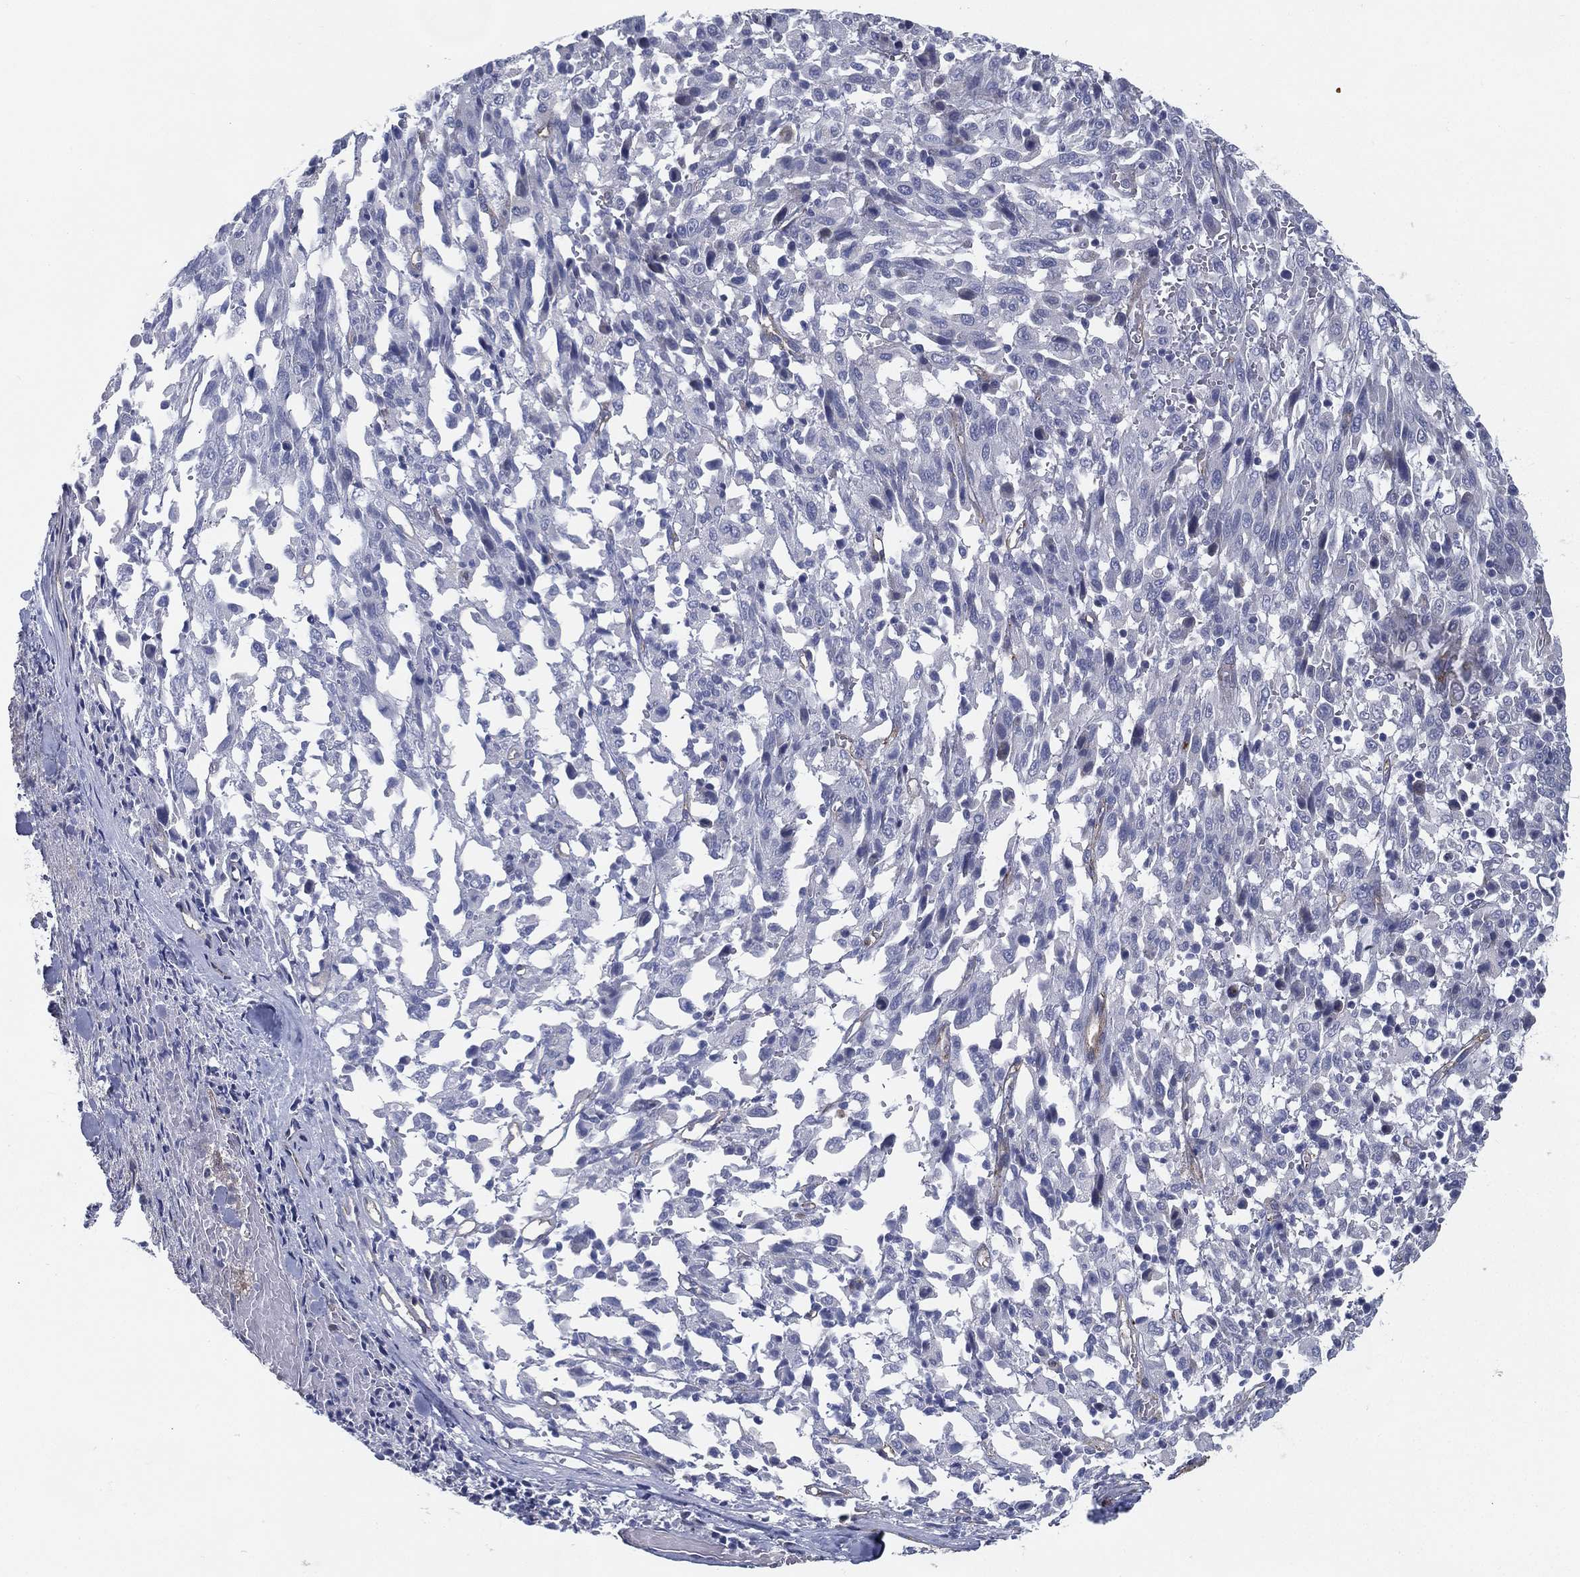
{"staining": {"intensity": "negative", "quantity": "none", "location": "none"}, "tissue": "melanoma", "cell_type": "Tumor cells", "image_type": "cancer", "snomed": [{"axis": "morphology", "description": "Malignant melanoma, NOS"}, {"axis": "topography", "description": "Skin"}], "caption": "Immunohistochemical staining of human malignant melanoma displays no significant positivity in tumor cells.", "gene": "LRRC56", "patient": {"sex": "female", "age": 91}}